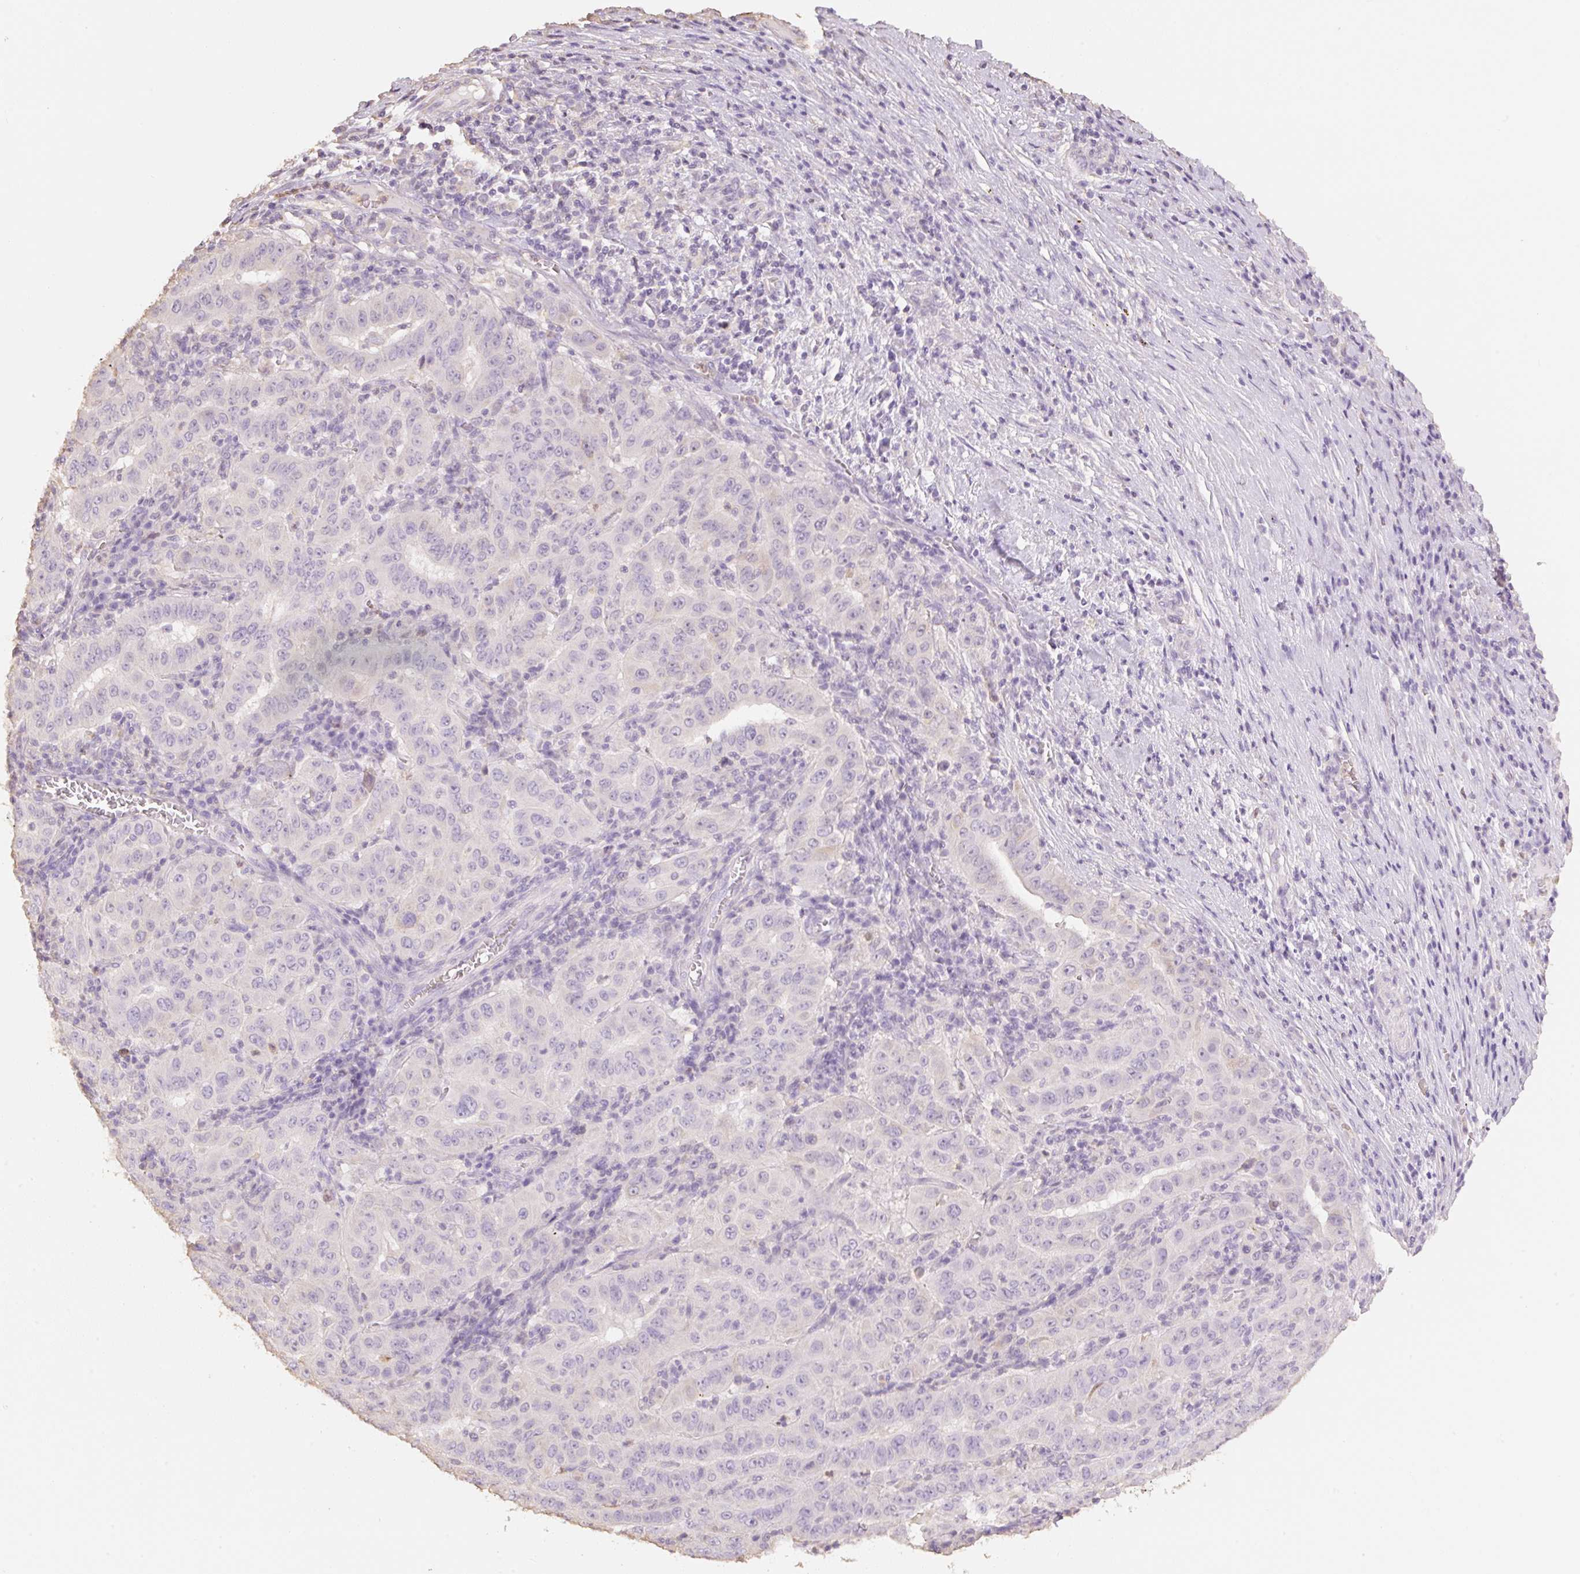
{"staining": {"intensity": "negative", "quantity": "none", "location": "none"}, "tissue": "pancreatic cancer", "cell_type": "Tumor cells", "image_type": "cancer", "snomed": [{"axis": "morphology", "description": "Adenocarcinoma, NOS"}, {"axis": "topography", "description": "Pancreas"}], "caption": "Image shows no significant protein staining in tumor cells of pancreatic adenocarcinoma. (Immunohistochemistry (ihc), brightfield microscopy, high magnification).", "gene": "MBOAT7", "patient": {"sex": "male", "age": 63}}